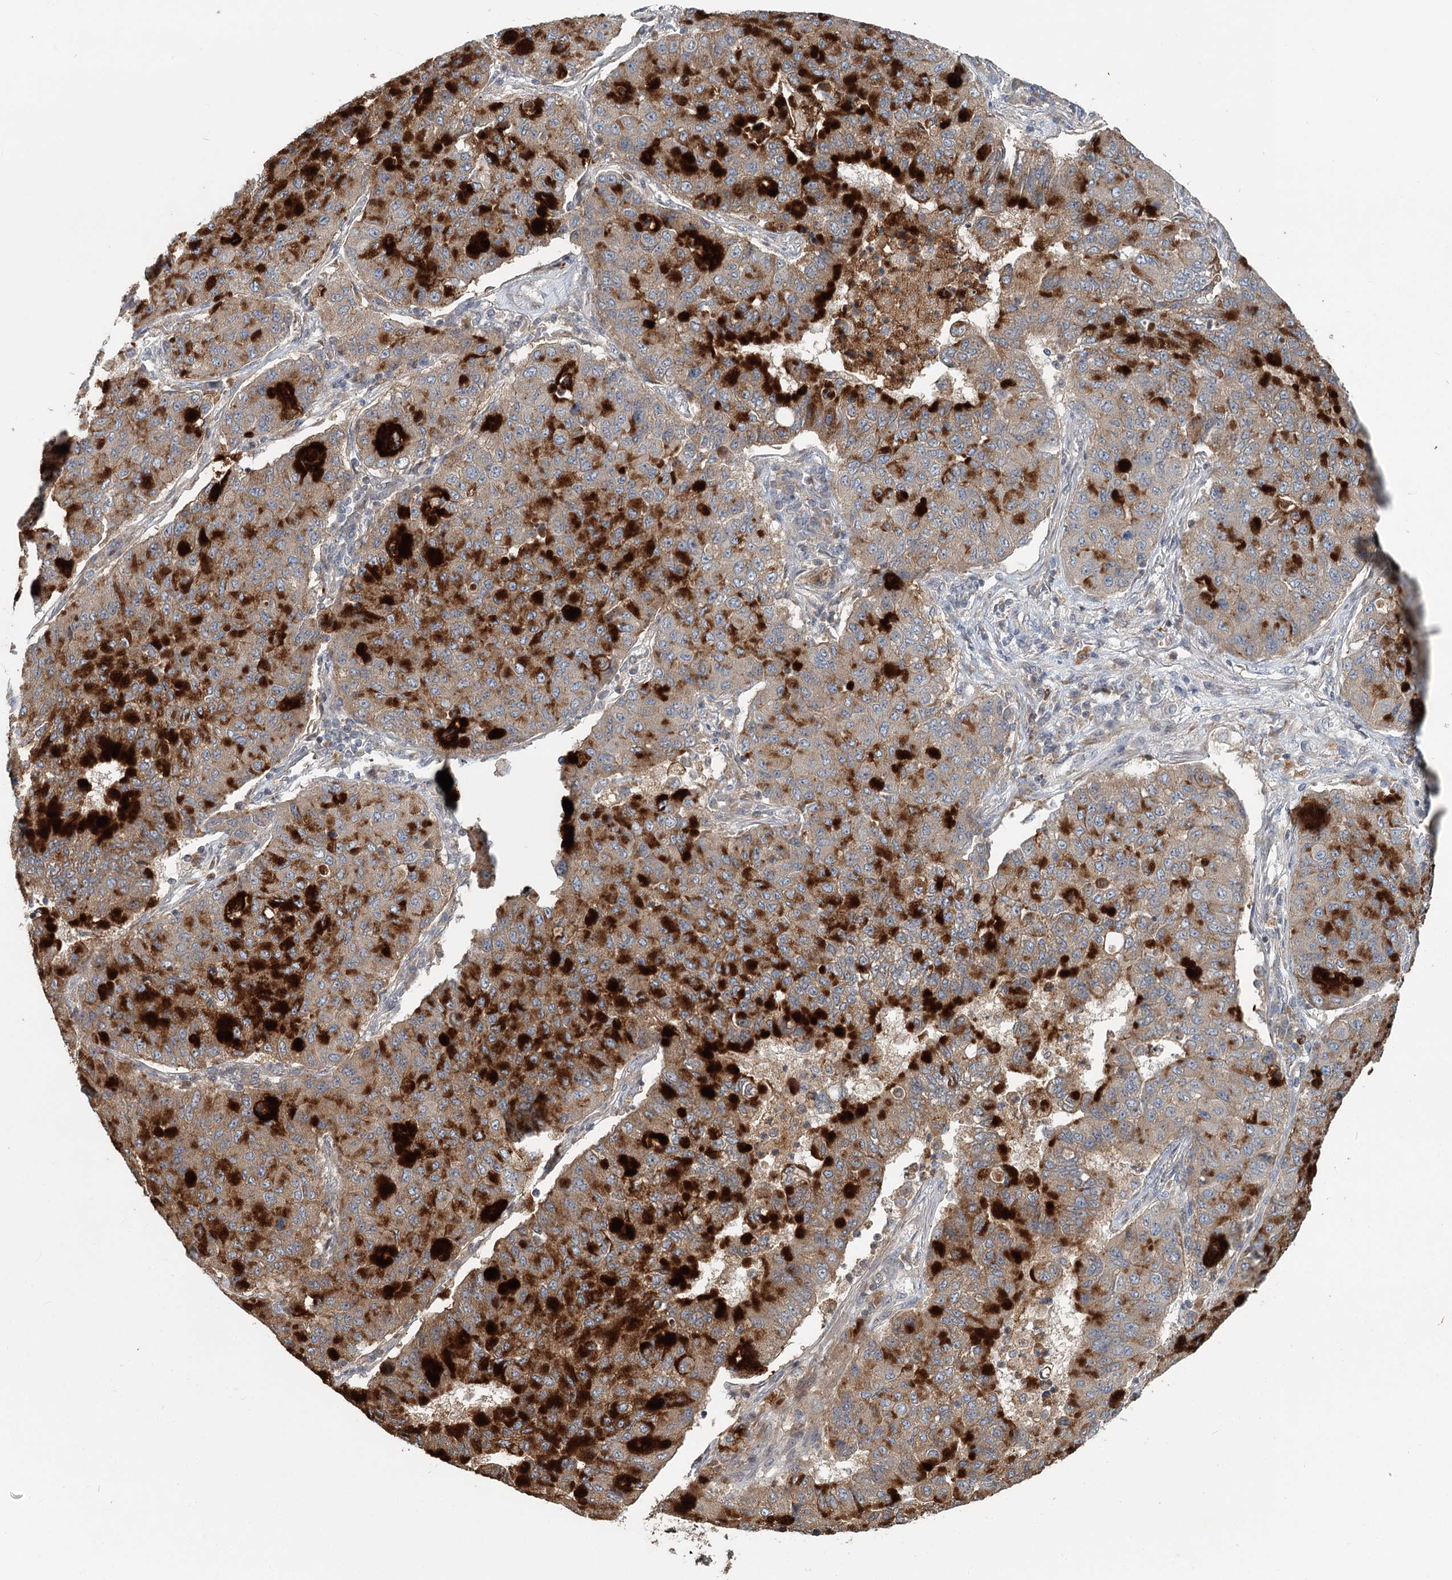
{"staining": {"intensity": "strong", "quantity": "25%-75%", "location": "cytoplasmic/membranous"}, "tissue": "lung cancer", "cell_type": "Tumor cells", "image_type": "cancer", "snomed": [{"axis": "morphology", "description": "Squamous cell carcinoma, NOS"}, {"axis": "topography", "description": "Lung"}], "caption": "IHC staining of lung cancer, which demonstrates high levels of strong cytoplasmic/membranous positivity in approximately 25%-75% of tumor cells indicating strong cytoplasmic/membranous protein expression. The staining was performed using DAB (brown) for protein detection and nuclei were counterstained in hematoxylin (blue).", "gene": "RNF111", "patient": {"sex": "male", "age": 74}}